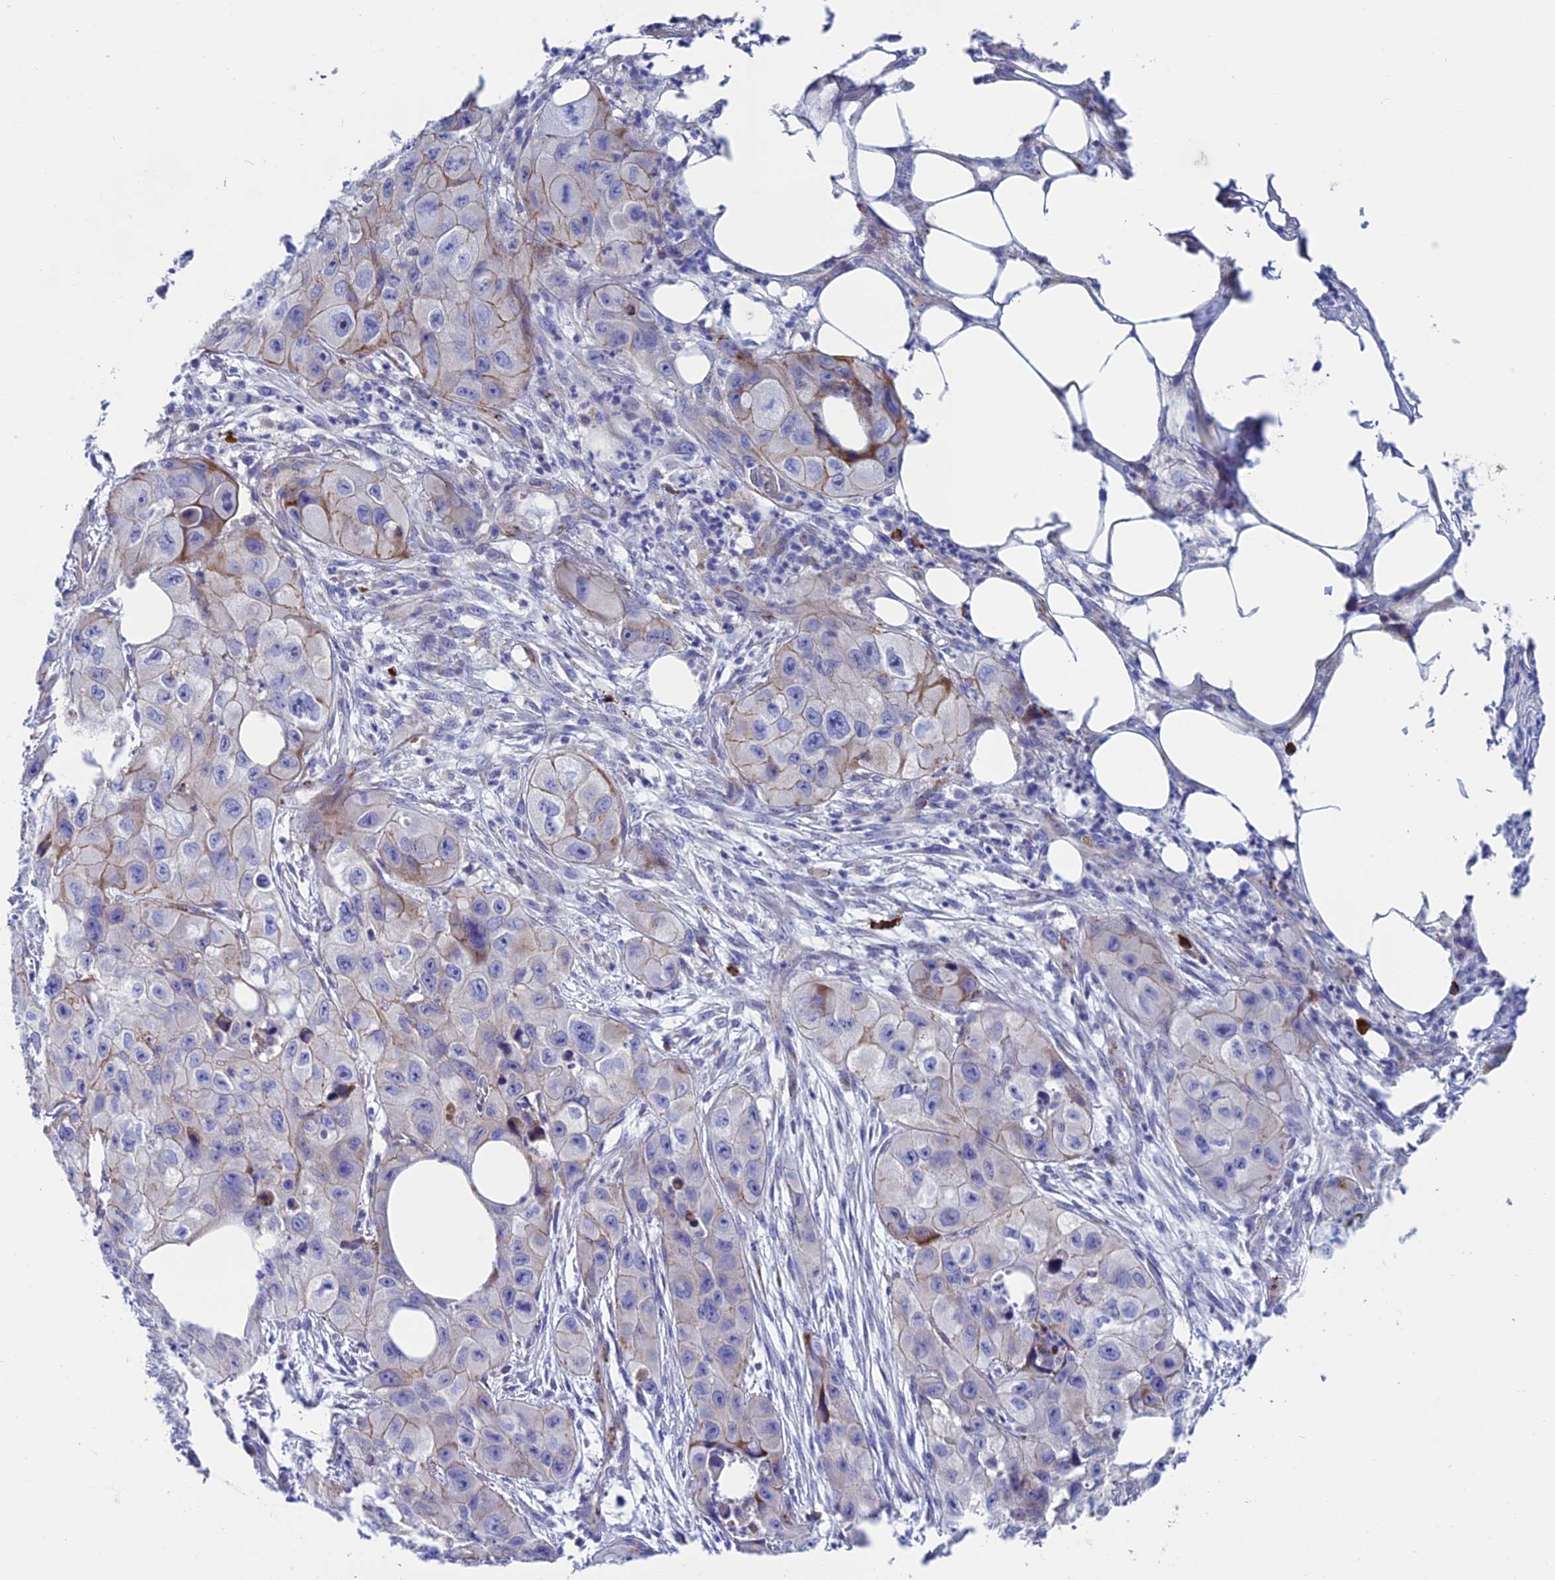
{"staining": {"intensity": "weak", "quantity": "<25%", "location": "cytoplasmic/membranous"}, "tissue": "skin cancer", "cell_type": "Tumor cells", "image_type": "cancer", "snomed": [{"axis": "morphology", "description": "Squamous cell carcinoma, NOS"}, {"axis": "topography", "description": "Skin"}, {"axis": "topography", "description": "Subcutis"}], "caption": "There is no significant expression in tumor cells of skin cancer (squamous cell carcinoma).", "gene": "MACIR", "patient": {"sex": "male", "age": 73}}